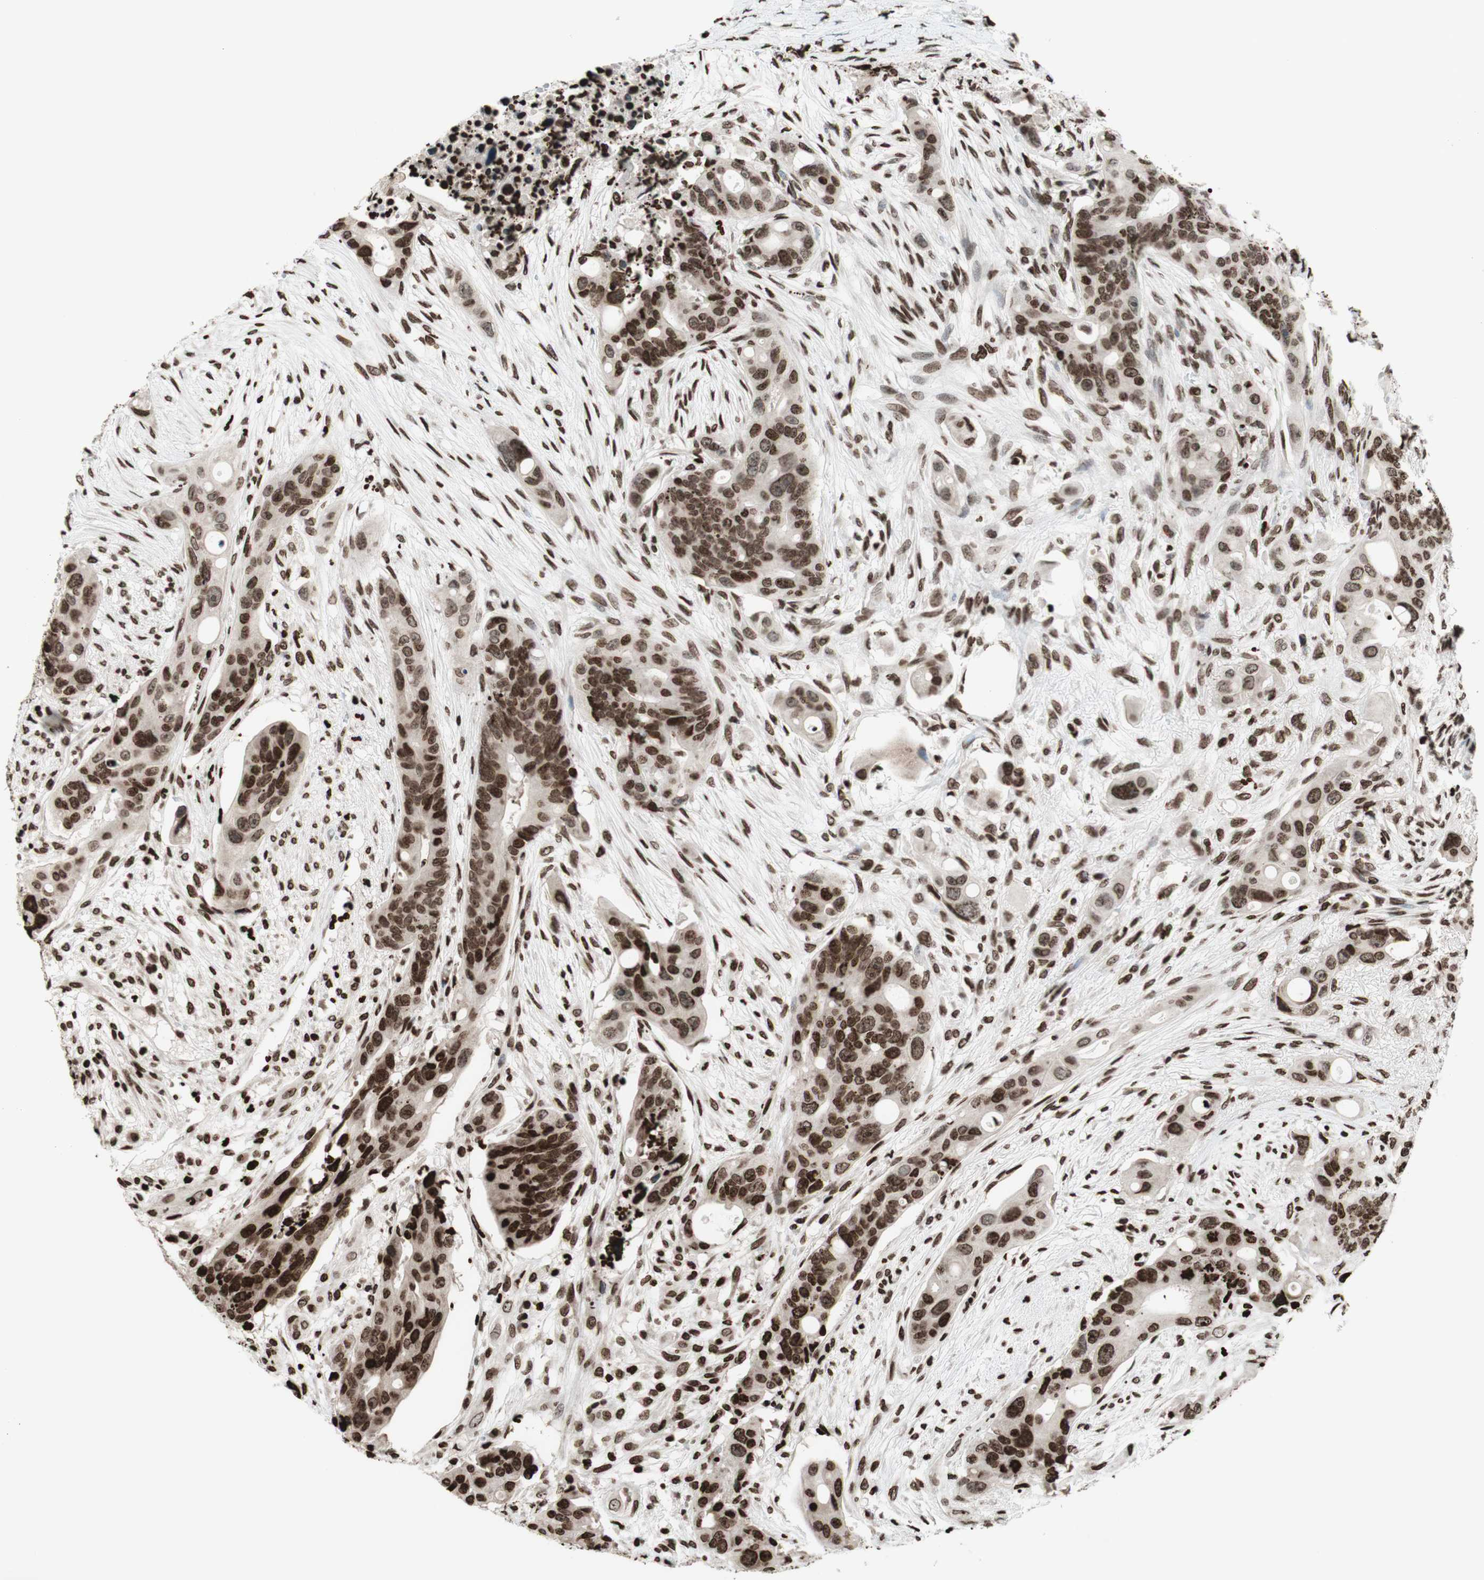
{"staining": {"intensity": "moderate", "quantity": ">75%", "location": "nuclear"}, "tissue": "colorectal cancer", "cell_type": "Tumor cells", "image_type": "cancer", "snomed": [{"axis": "morphology", "description": "Adenocarcinoma, NOS"}, {"axis": "topography", "description": "Colon"}], "caption": "Approximately >75% of tumor cells in human colorectal cancer (adenocarcinoma) display moderate nuclear protein expression as visualized by brown immunohistochemical staining.", "gene": "NCOA3", "patient": {"sex": "female", "age": 57}}